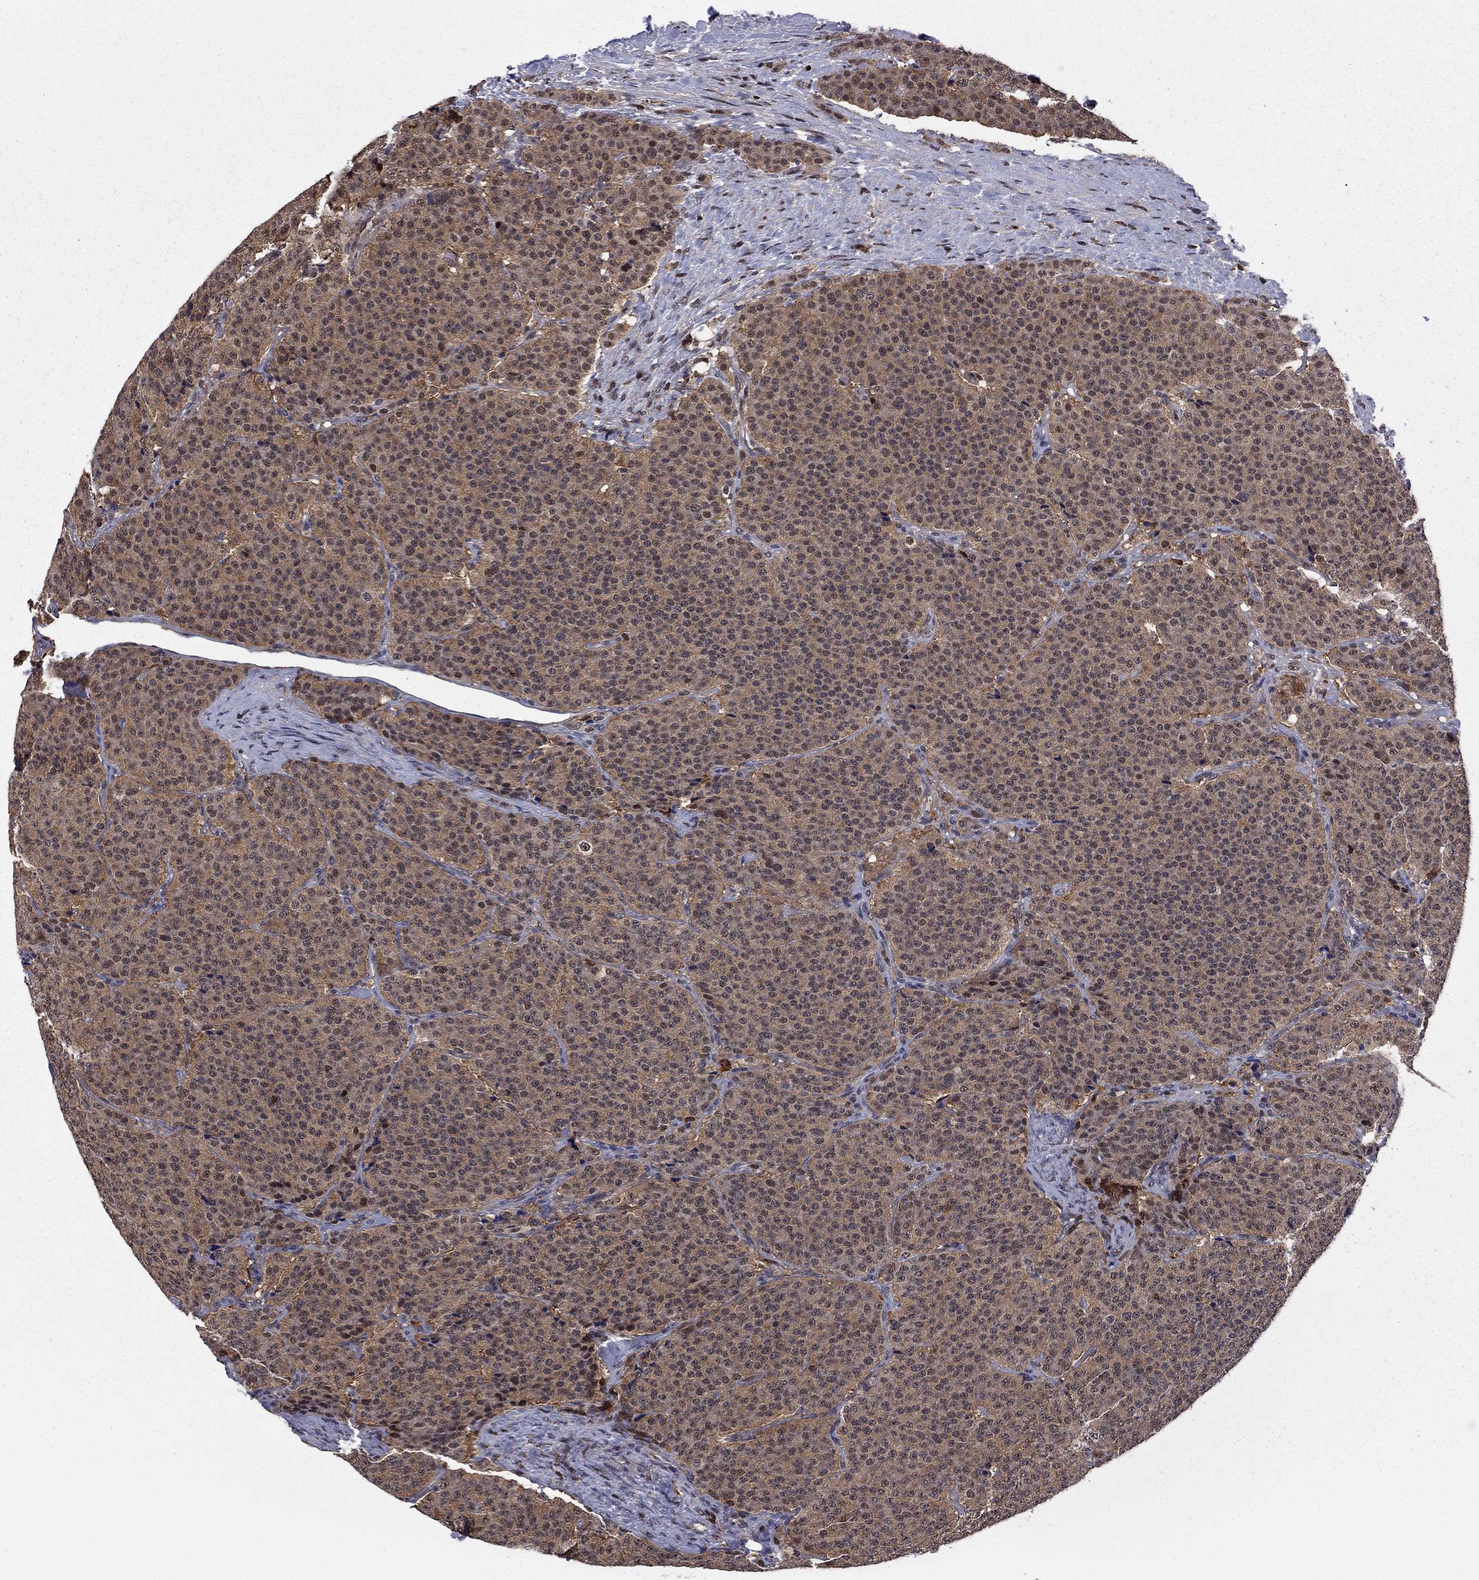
{"staining": {"intensity": "weak", "quantity": "25%-75%", "location": "cytoplasmic/membranous,nuclear"}, "tissue": "carcinoid", "cell_type": "Tumor cells", "image_type": "cancer", "snomed": [{"axis": "morphology", "description": "Carcinoid, malignant, NOS"}, {"axis": "topography", "description": "Small intestine"}], "caption": "This is an image of immunohistochemistry staining of carcinoid, which shows weak staining in the cytoplasmic/membranous and nuclear of tumor cells.", "gene": "PSMD2", "patient": {"sex": "female", "age": 58}}